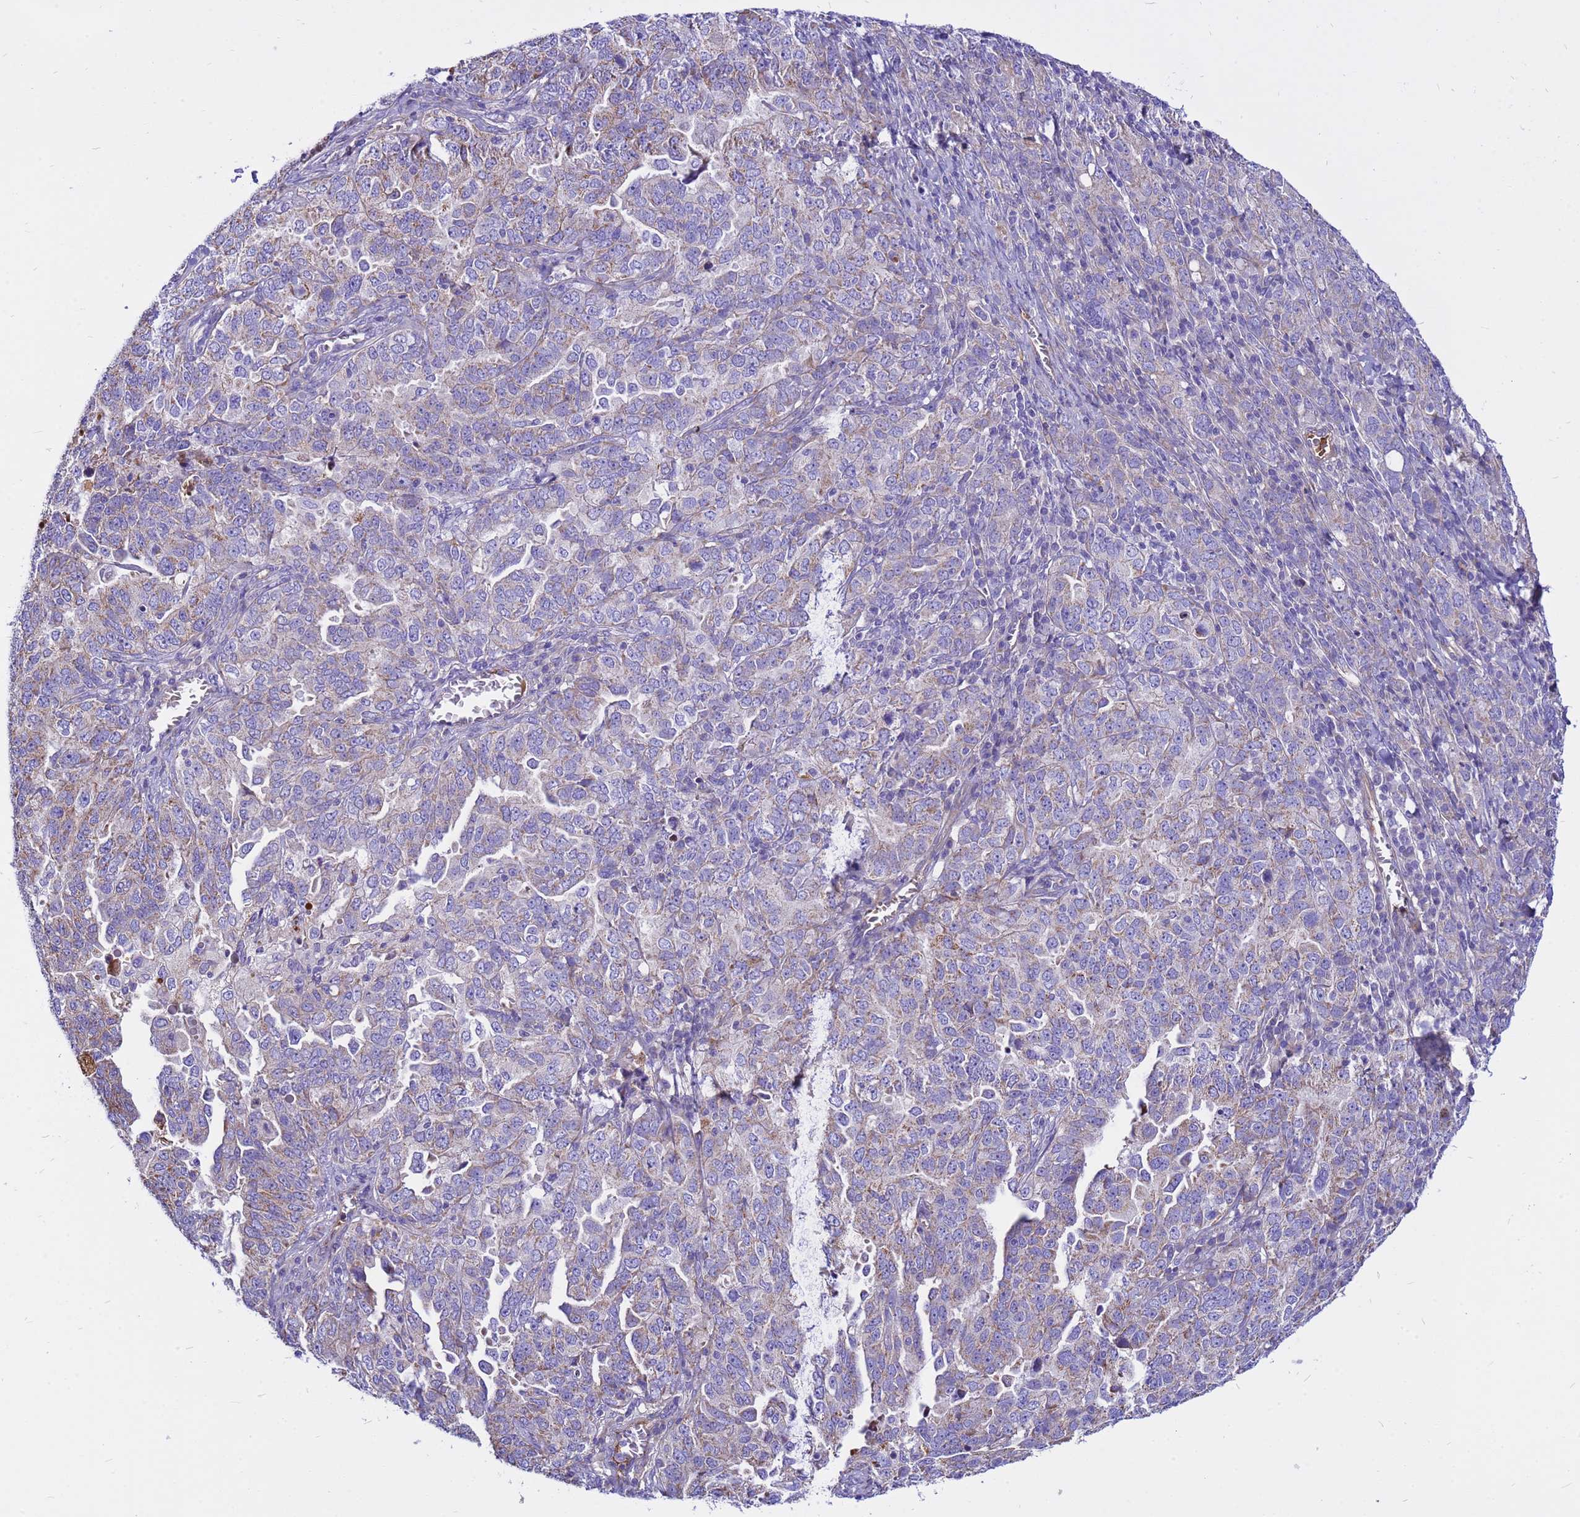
{"staining": {"intensity": "weak", "quantity": "<25%", "location": "cytoplasmic/membranous"}, "tissue": "ovarian cancer", "cell_type": "Tumor cells", "image_type": "cancer", "snomed": [{"axis": "morphology", "description": "Carcinoma, endometroid"}, {"axis": "topography", "description": "Ovary"}], "caption": "Ovarian cancer was stained to show a protein in brown. There is no significant positivity in tumor cells.", "gene": "CRHBP", "patient": {"sex": "female", "age": 62}}